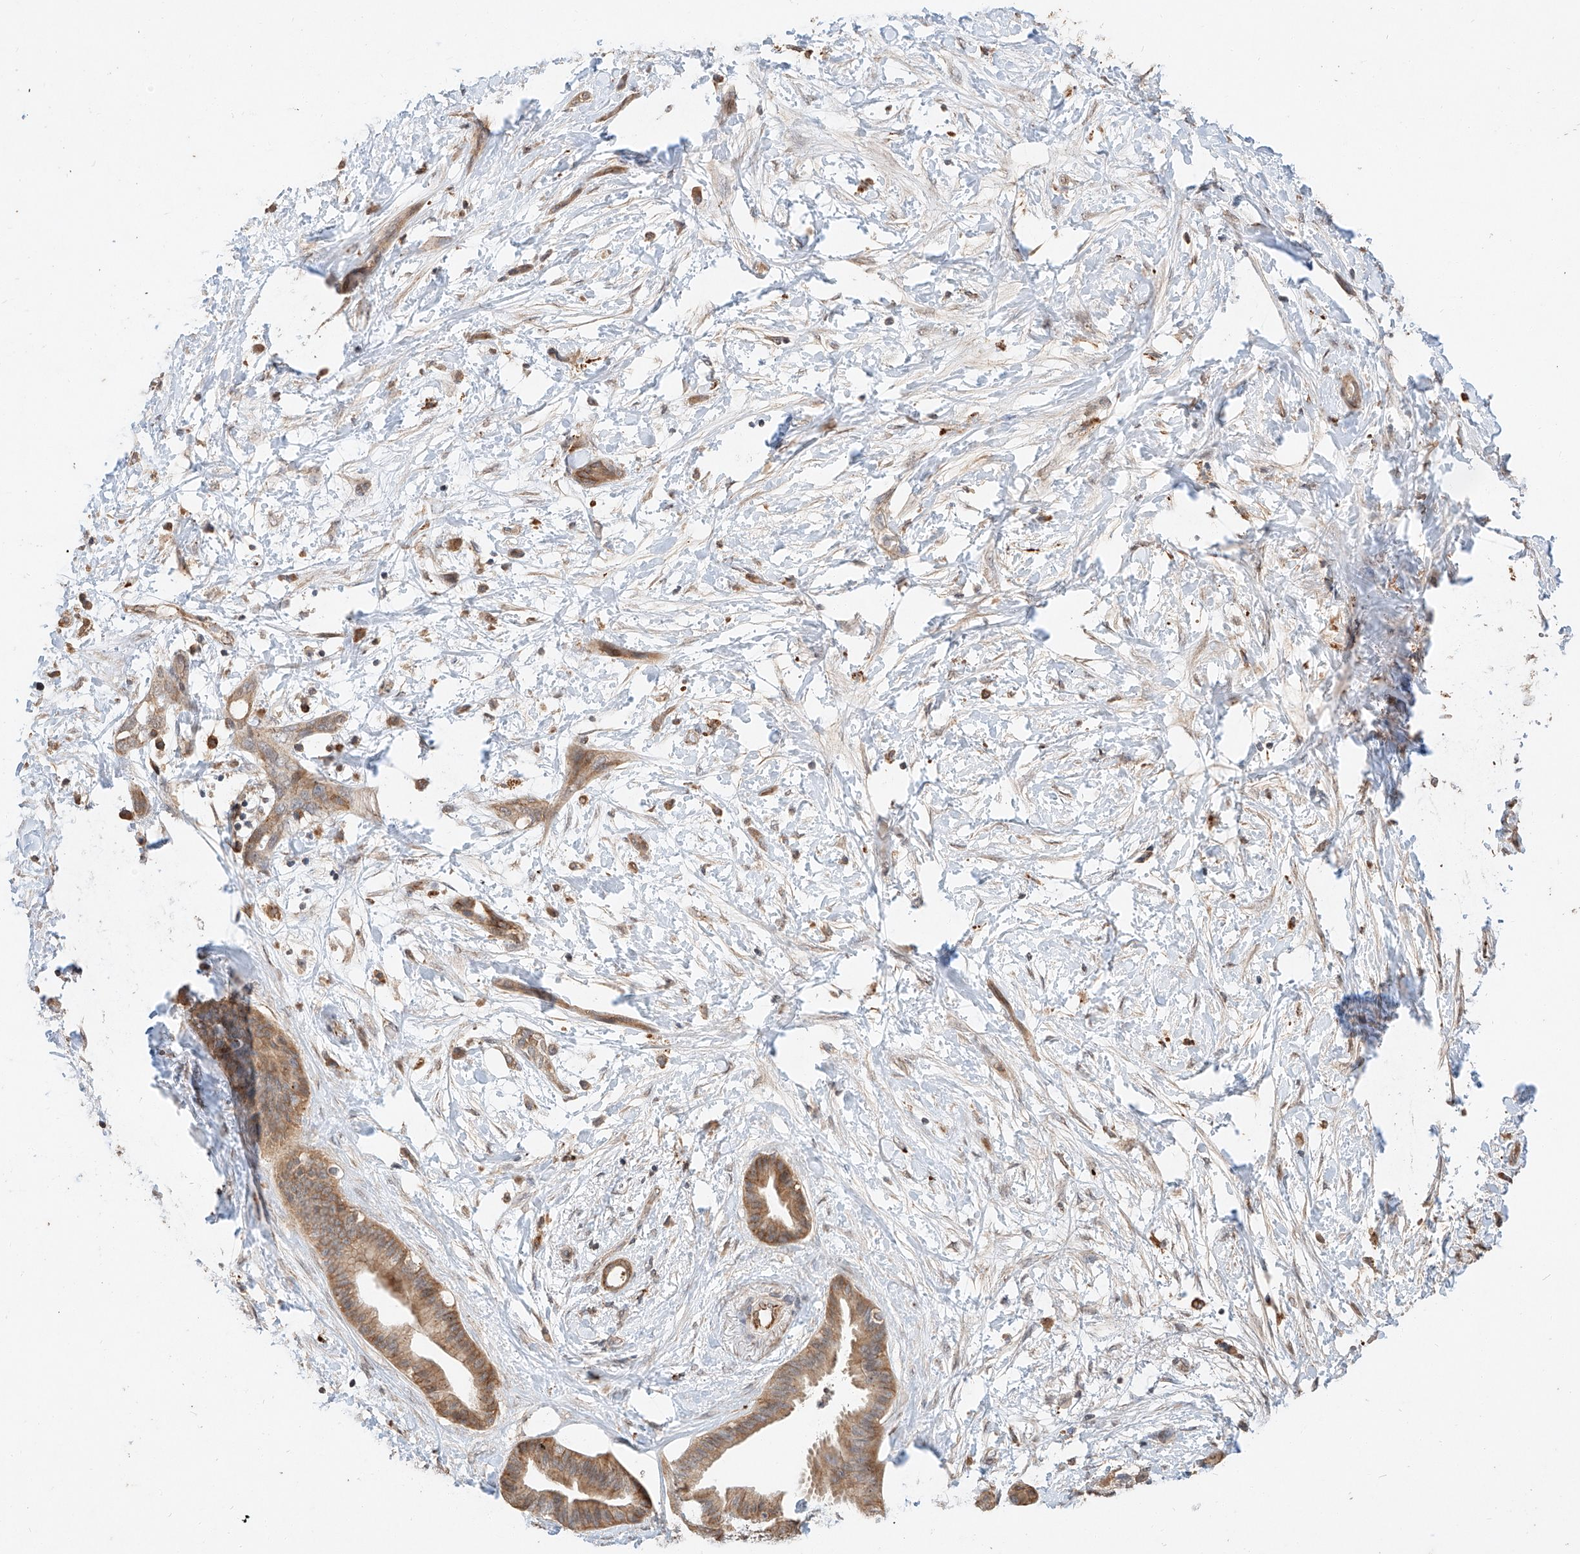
{"staining": {"intensity": "moderate", "quantity": ">75%", "location": "cytoplasmic/membranous"}, "tissue": "pancreatic cancer", "cell_type": "Tumor cells", "image_type": "cancer", "snomed": [{"axis": "morphology", "description": "Normal tissue, NOS"}, {"axis": "morphology", "description": "Adenocarcinoma, NOS"}, {"axis": "topography", "description": "Pancreas"}, {"axis": "topography", "description": "Peripheral nerve tissue"}], "caption": "High-magnification brightfield microscopy of pancreatic cancer (adenocarcinoma) stained with DAB (3,3'-diaminobenzidine) (brown) and counterstained with hematoxylin (blue). tumor cells exhibit moderate cytoplasmic/membranous positivity is present in about>75% of cells. The staining was performed using DAB, with brown indicating positive protein expression. Nuclei are stained blue with hematoxylin.", "gene": "SUSD6", "patient": {"sex": "female", "age": 63}}